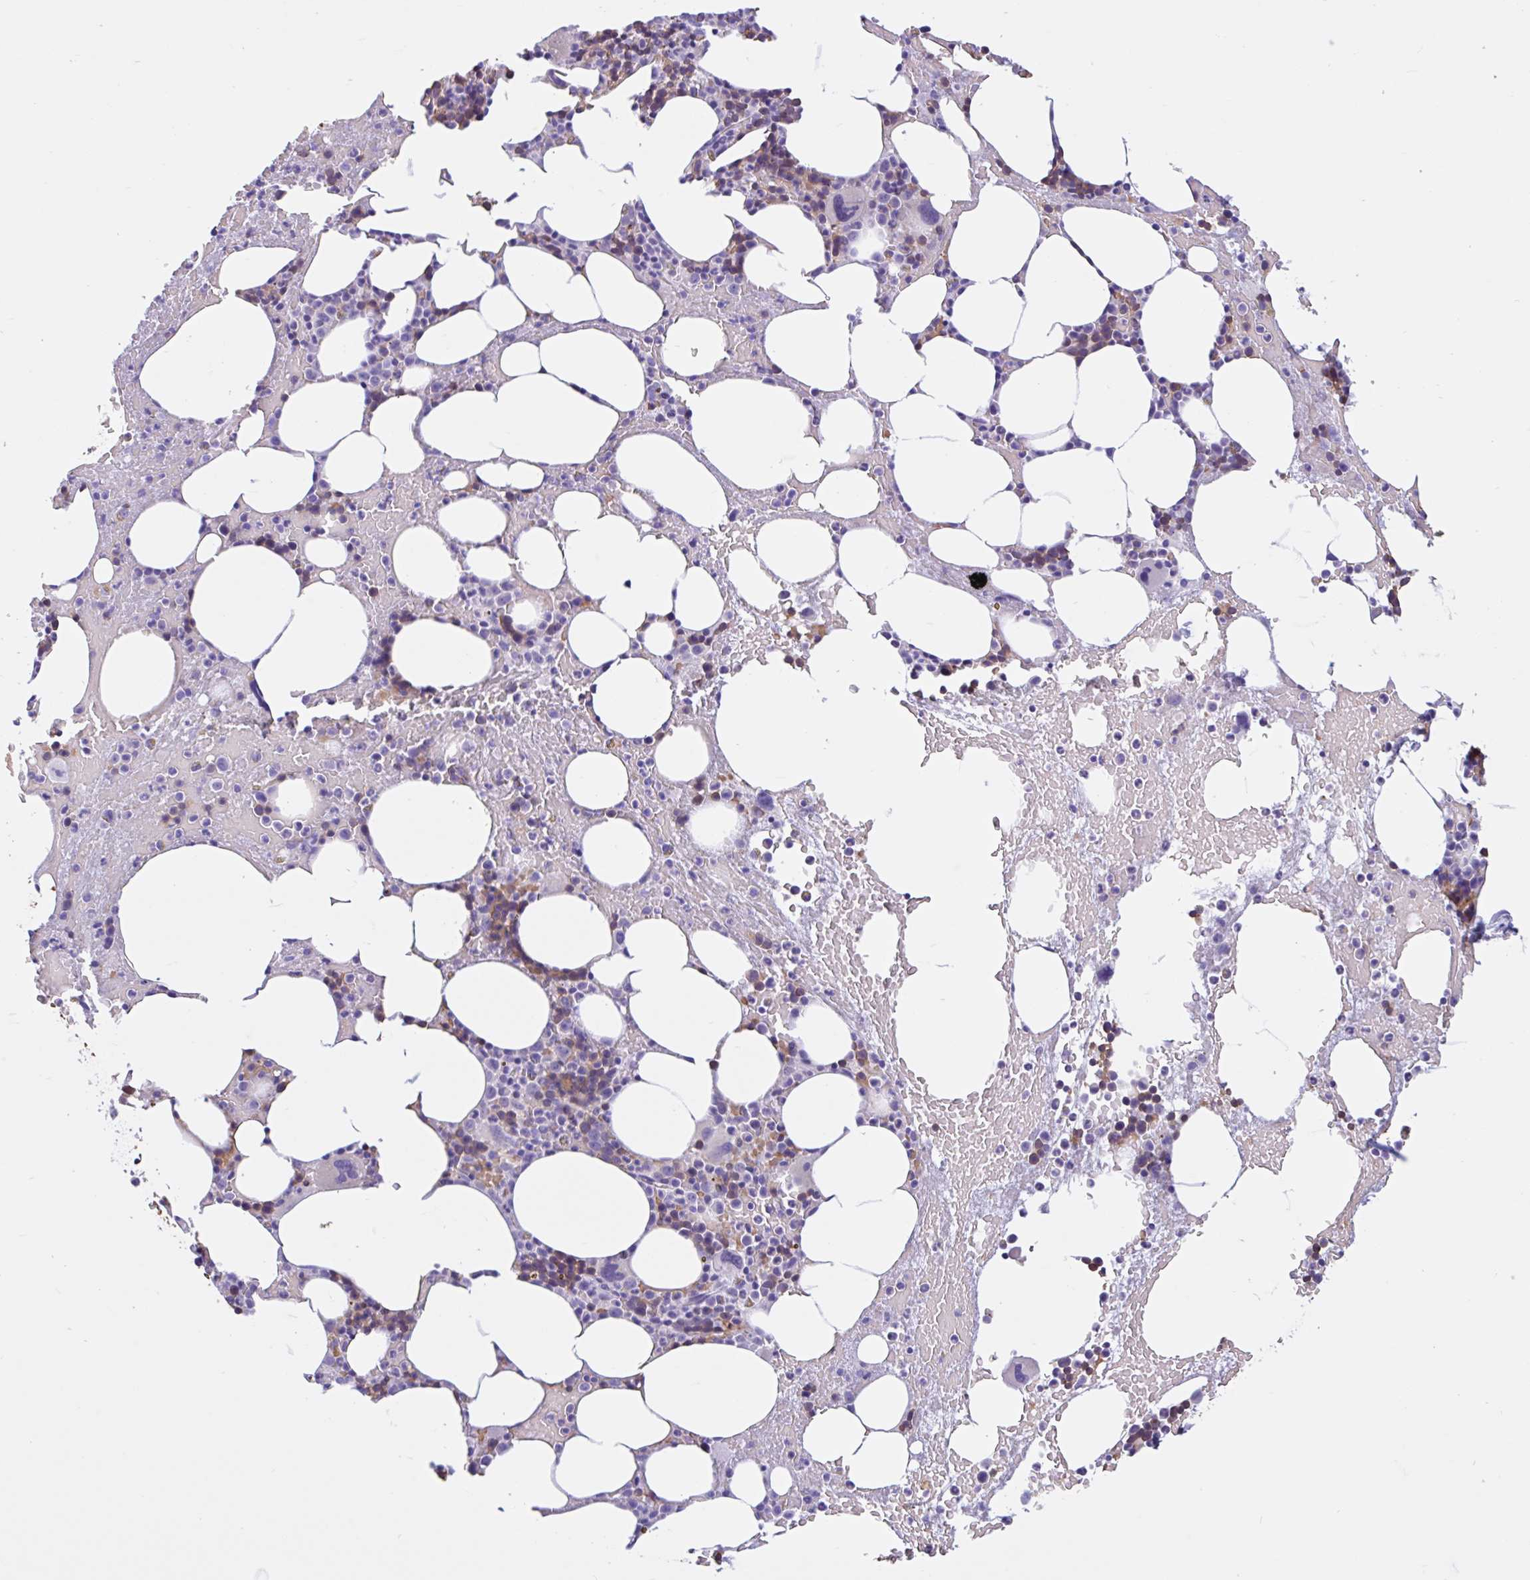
{"staining": {"intensity": "moderate", "quantity": "<25%", "location": "cytoplasmic/membranous"}, "tissue": "bone marrow", "cell_type": "Hematopoietic cells", "image_type": "normal", "snomed": [{"axis": "morphology", "description": "Normal tissue, NOS"}, {"axis": "topography", "description": "Bone marrow"}], "caption": "Protein expression by IHC shows moderate cytoplasmic/membranous positivity in approximately <25% of hematopoietic cells in unremarkable bone marrow.", "gene": "TMEM79", "patient": {"sex": "female", "age": 62}}